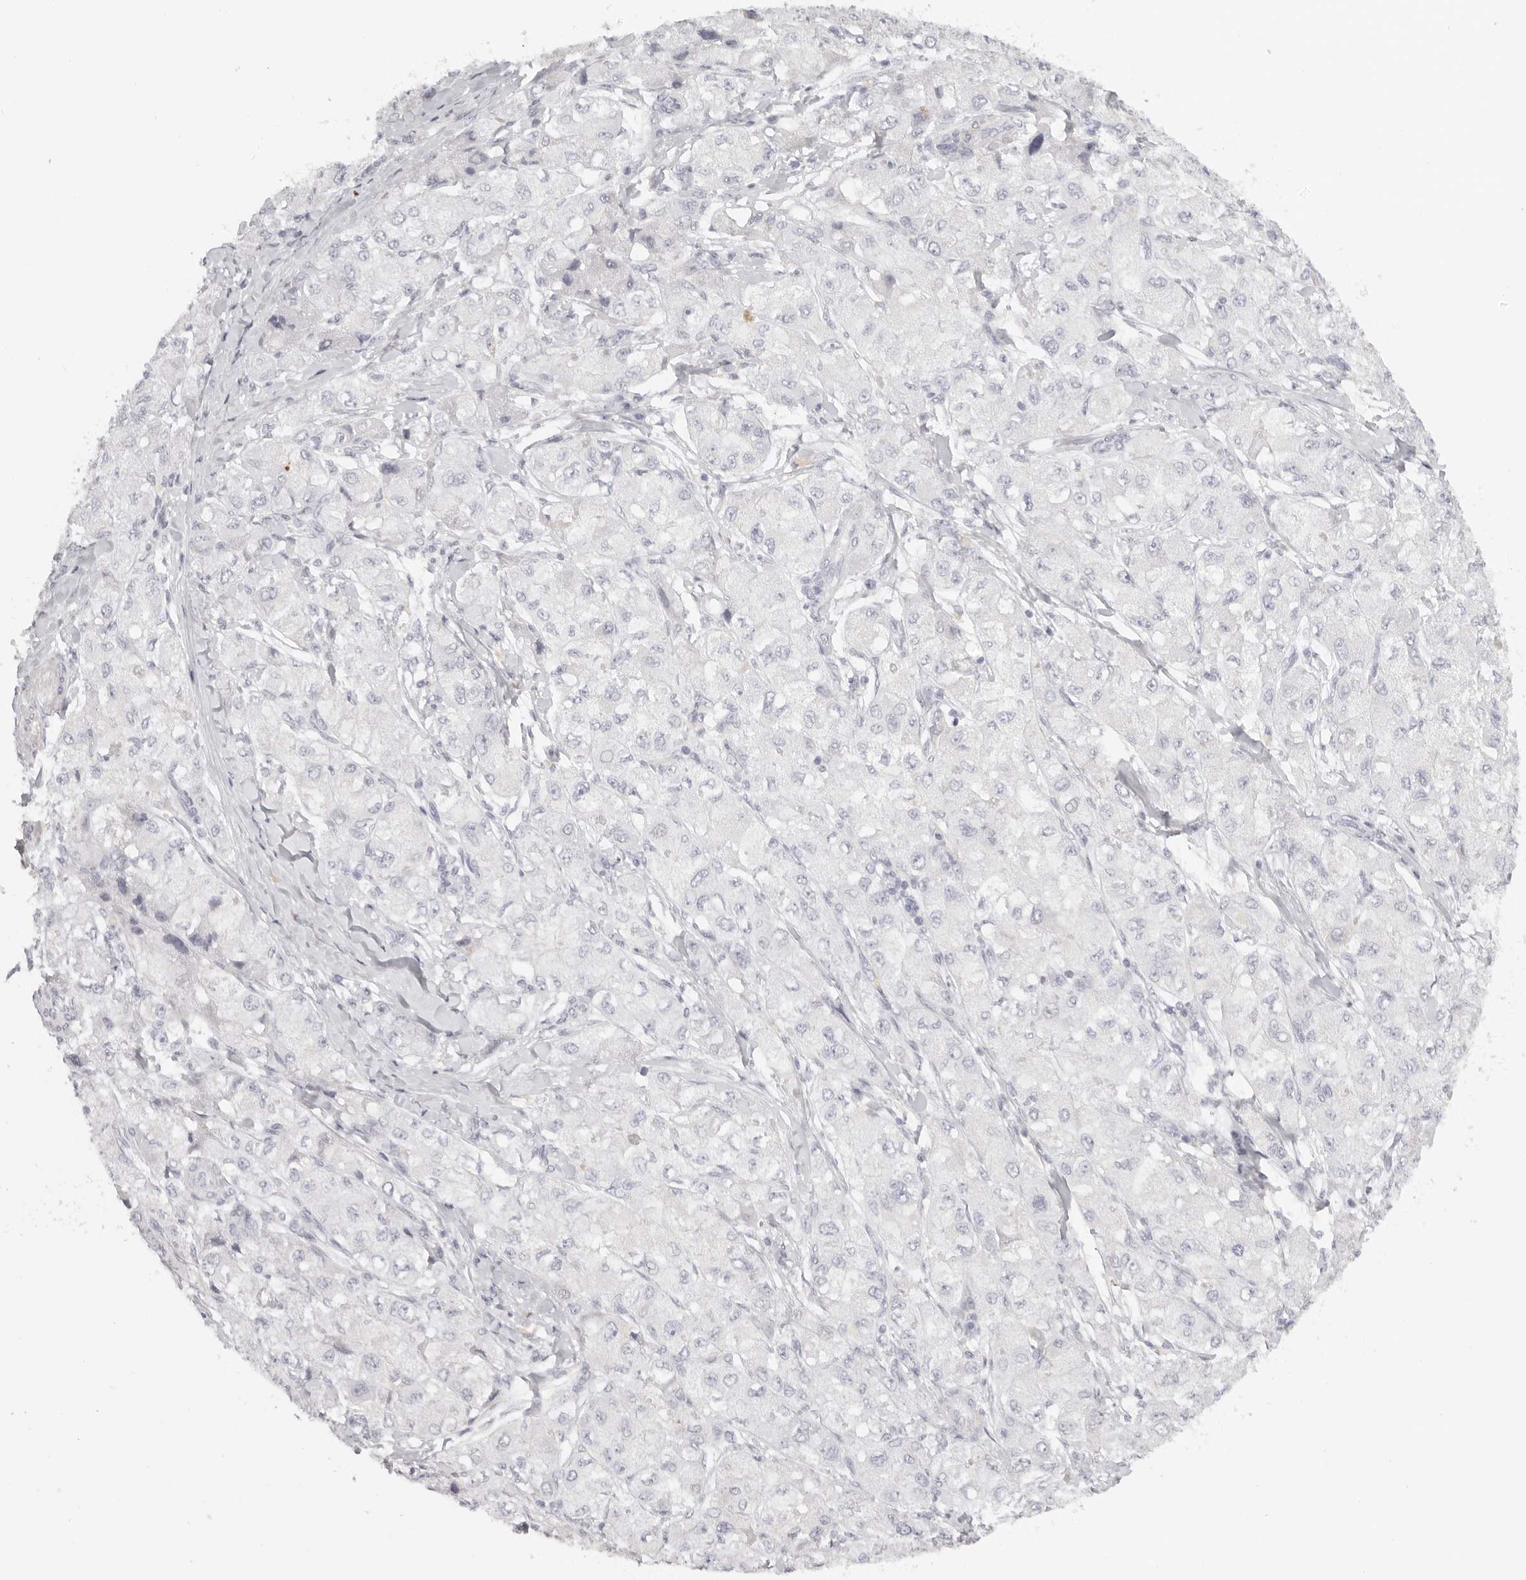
{"staining": {"intensity": "negative", "quantity": "none", "location": "none"}, "tissue": "liver cancer", "cell_type": "Tumor cells", "image_type": "cancer", "snomed": [{"axis": "morphology", "description": "Carcinoma, Hepatocellular, NOS"}, {"axis": "topography", "description": "Liver"}], "caption": "The micrograph exhibits no staining of tumor cells in liver cancer. (DAB (3,3'-diaminobenzidine) immunohistochemistry (IHC), high magnification).", "gene": "RXFP1", "patient": {"sex": "male", "age": 80}}